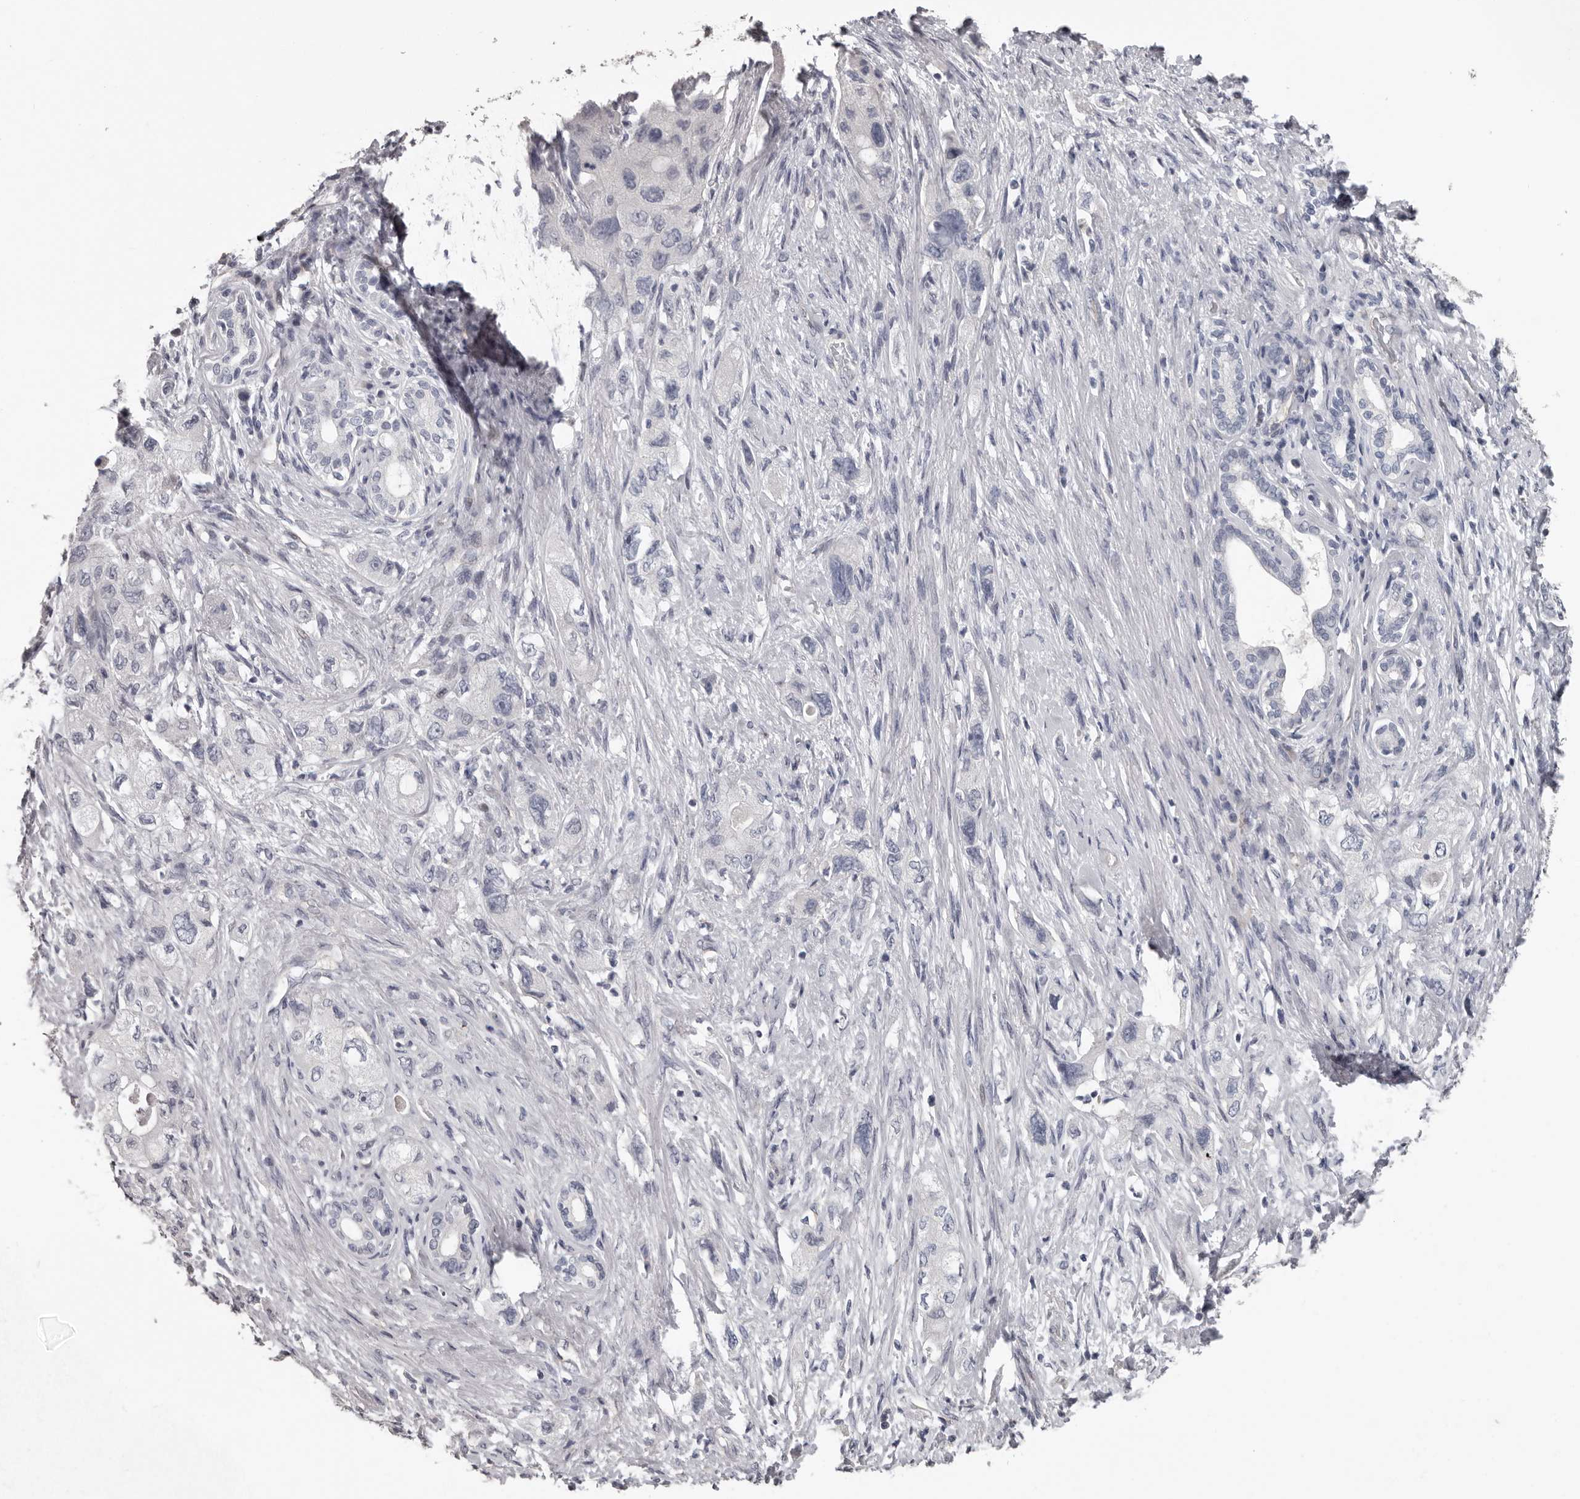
{"staining": {"intensity": "negative", "quantity": "none", "location": "none"}, "tissue": "pancreatic cancer", "cell_type": "Tumor cells", "image_type": "cancer", "snomed": [{"axis": "morphology", "description": "Adenocarcinoma, NOS"}, {"axis": "topography", "description": "Pancreas"}], "caption": "An image of human pancreatic cancer (adenocarcinoma) is negative for staining in tumor cells.", "gene": "RNF217", "patient": {"sex": "female", "age": 73}}